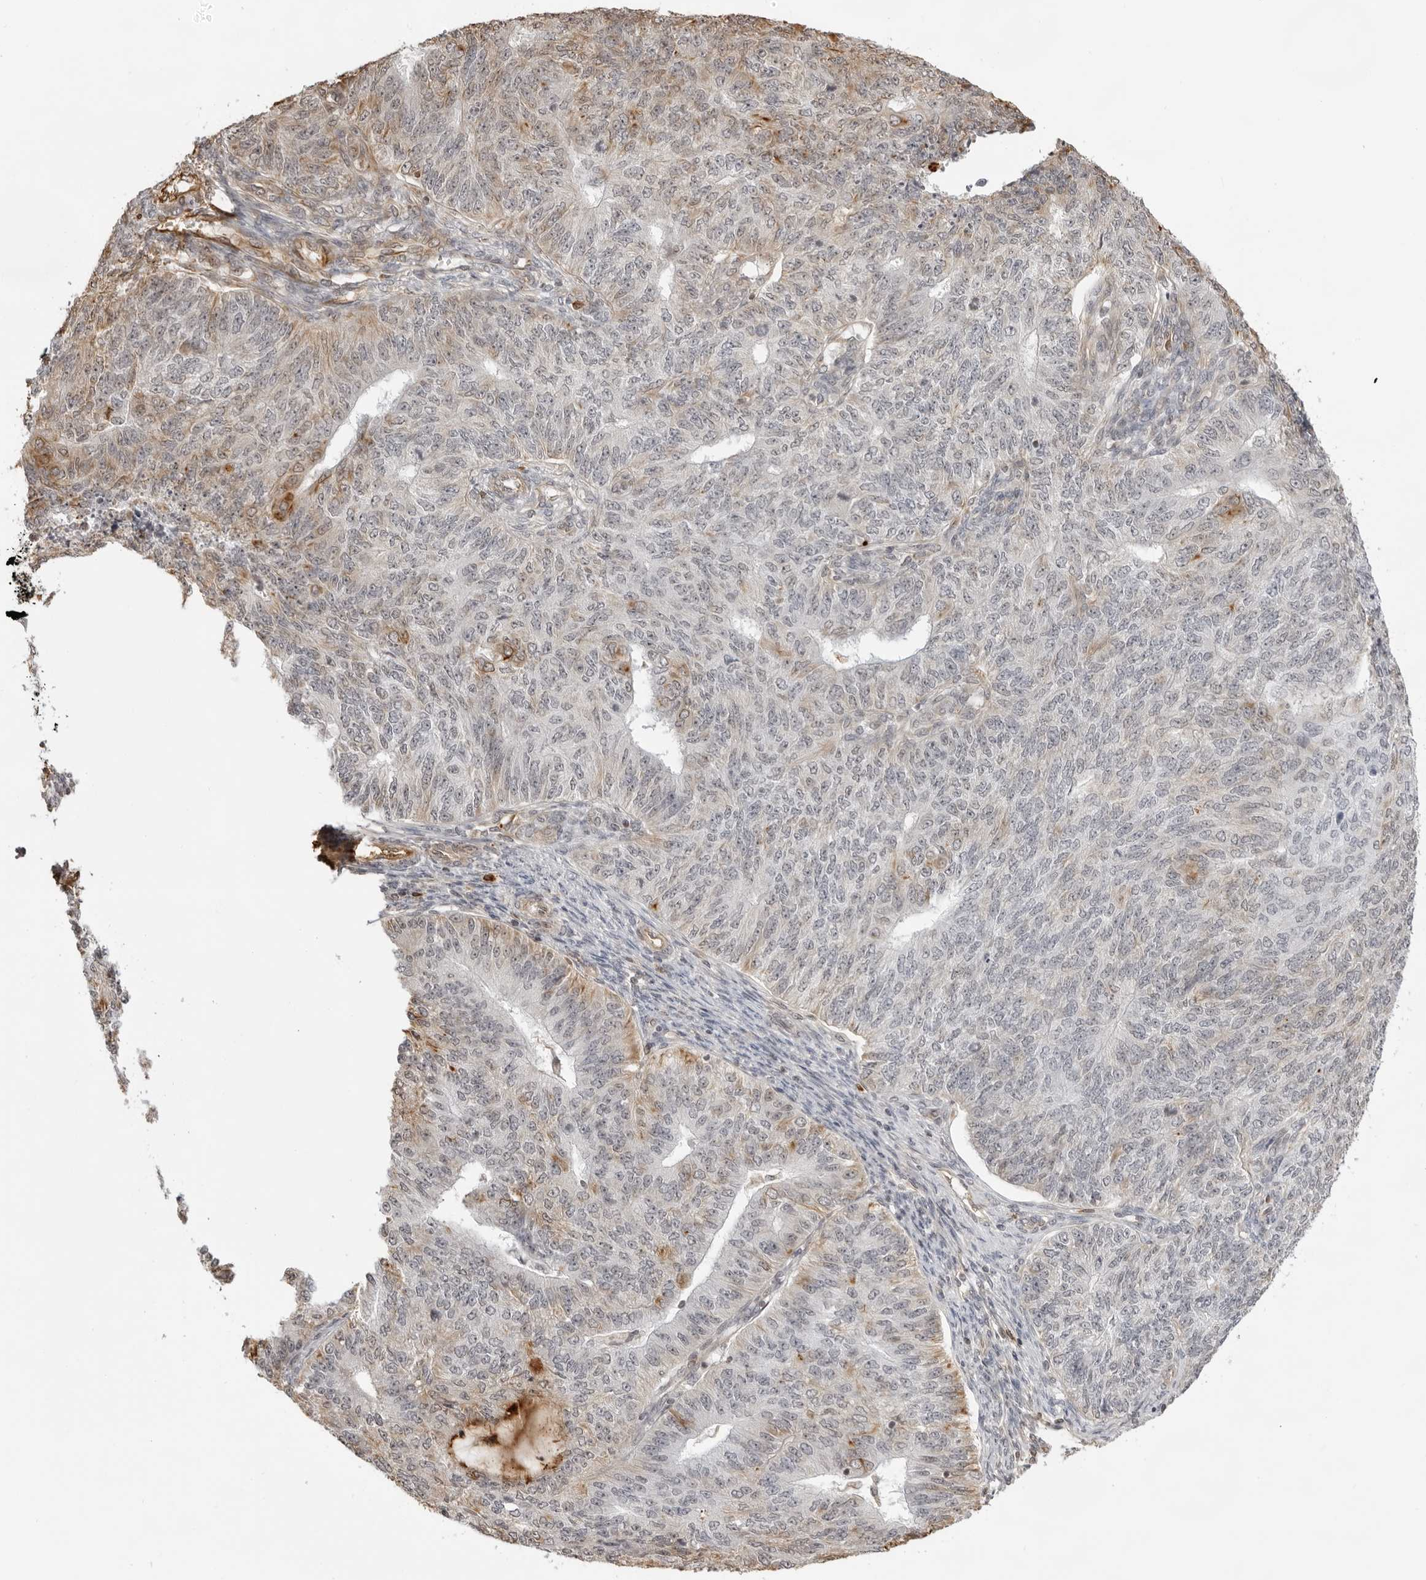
{"staining": {"intensity": "moderate", "quantity": "<25%", "location": "cytoplasmic/membranous"}, "tissue": "endometrial cancer", "cell_type": "Tumor cells", "image_type": "cancer", "snomed": [{"axis": "morphology", "description": "Adenocarcinoma, NOS"}, {"axis": "topography", "description": "Endometrium"}], "caption": "Immunohistochemistry (IHC) (DAB (3,3'-diaminobenzidine)) staining of endometrial adenocarcinoma reveals moderate cytoplasmic/membranous protein positivity in approximately <25% of tumor cells. Nuclei are stained in blue.", "gene": "DYNLT5", "patient": {"sex": "female", "age": 32}}